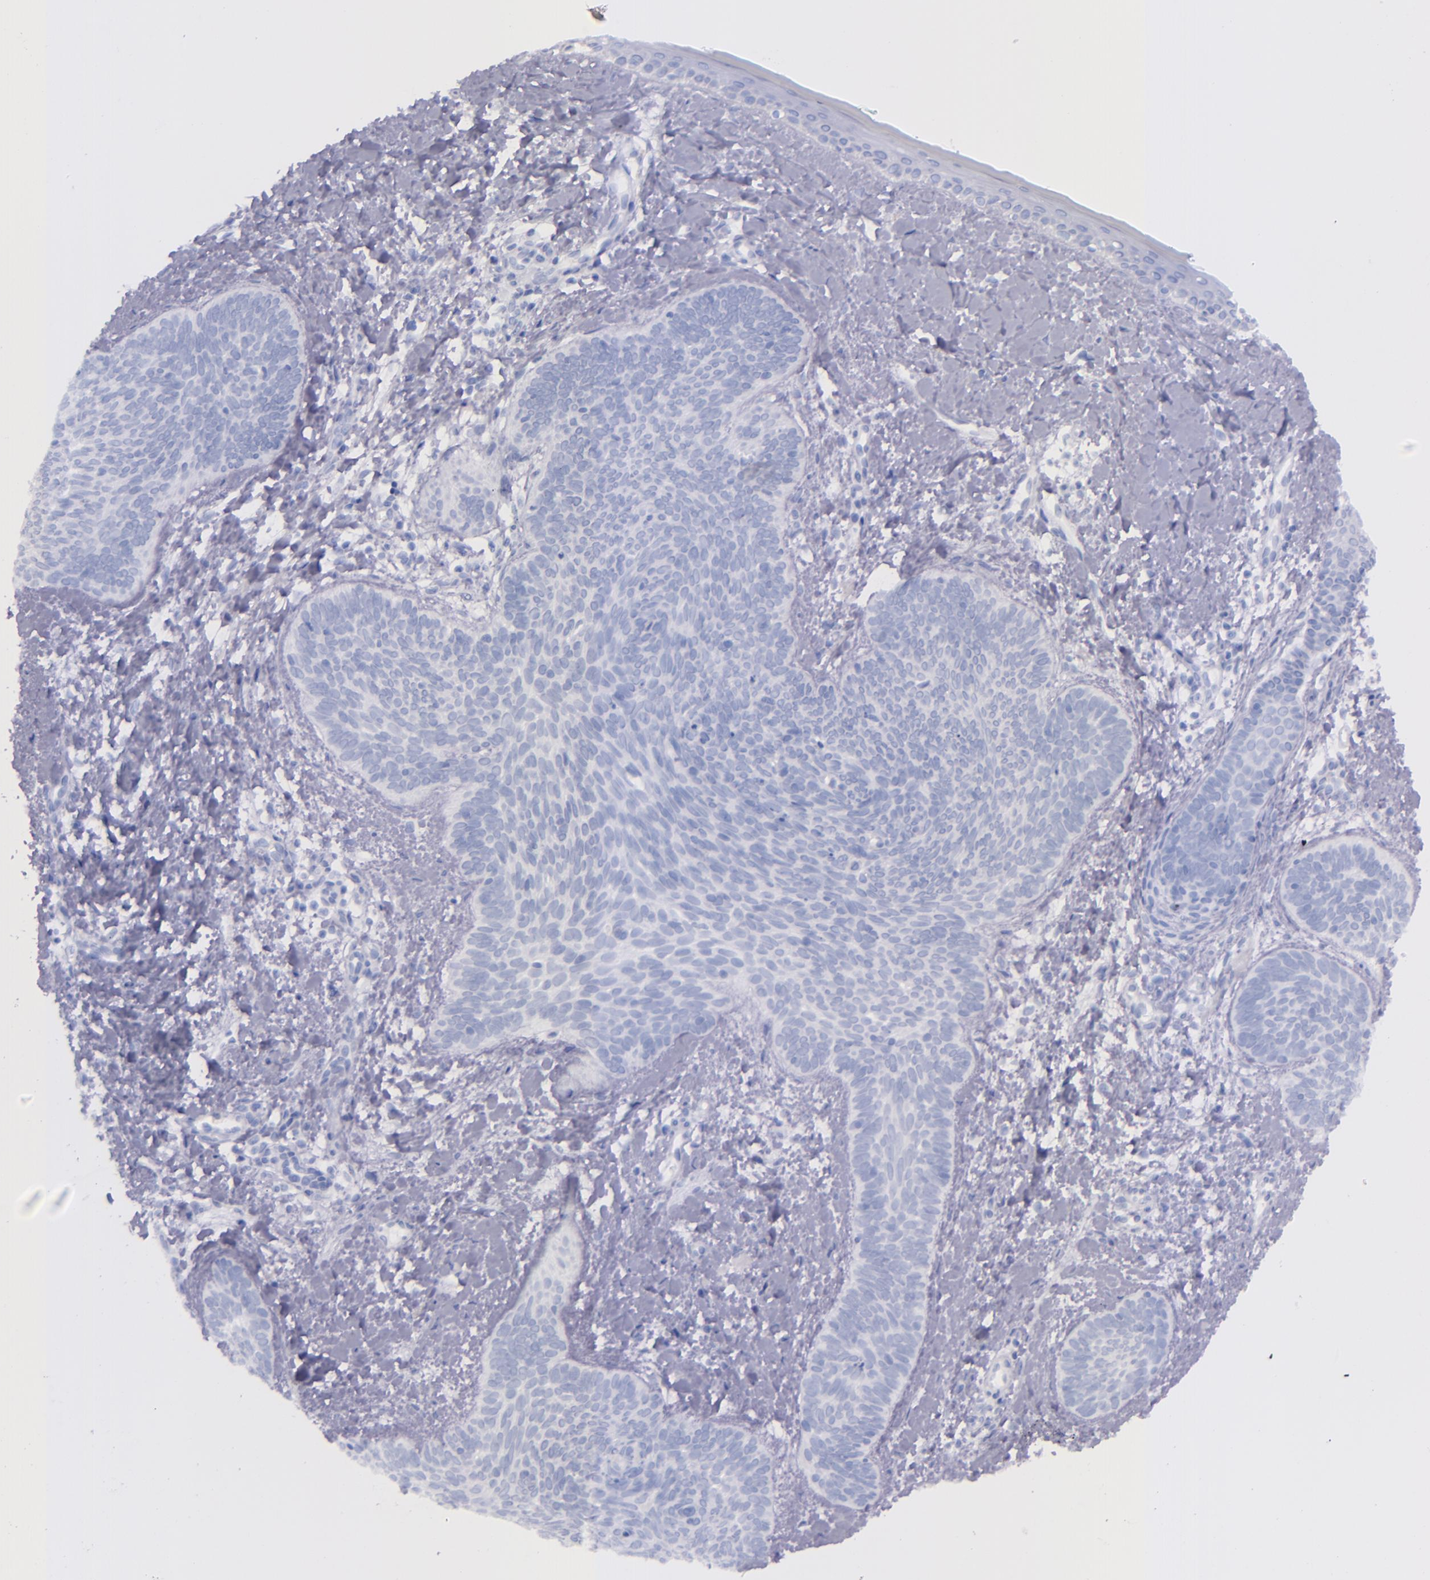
{"staining": {"intensity": "negative", "quantity": "none", "location": "none"}, "tissue": "skin cancer", "cell_type": "Tumor cells", "image_type": "cancer", "snomed": [{"axis": "morphology", "description": "Basal cell carcinoma"}, {"axis": "topography", "description": "Skin"}], "caption": "DAB (3,3'-diaminobenzidine) immunohistochemical staining of basal cell carcinoma (skin) shows no significant positivity in tumor cells. (Brightfield microscopy of DAB (3,3'-diaminobenzidine) immunohistochemistry (IHC) at high magnification).", "gene": "SFTPA2", "patient": {"sex": "female", "age": 81}}